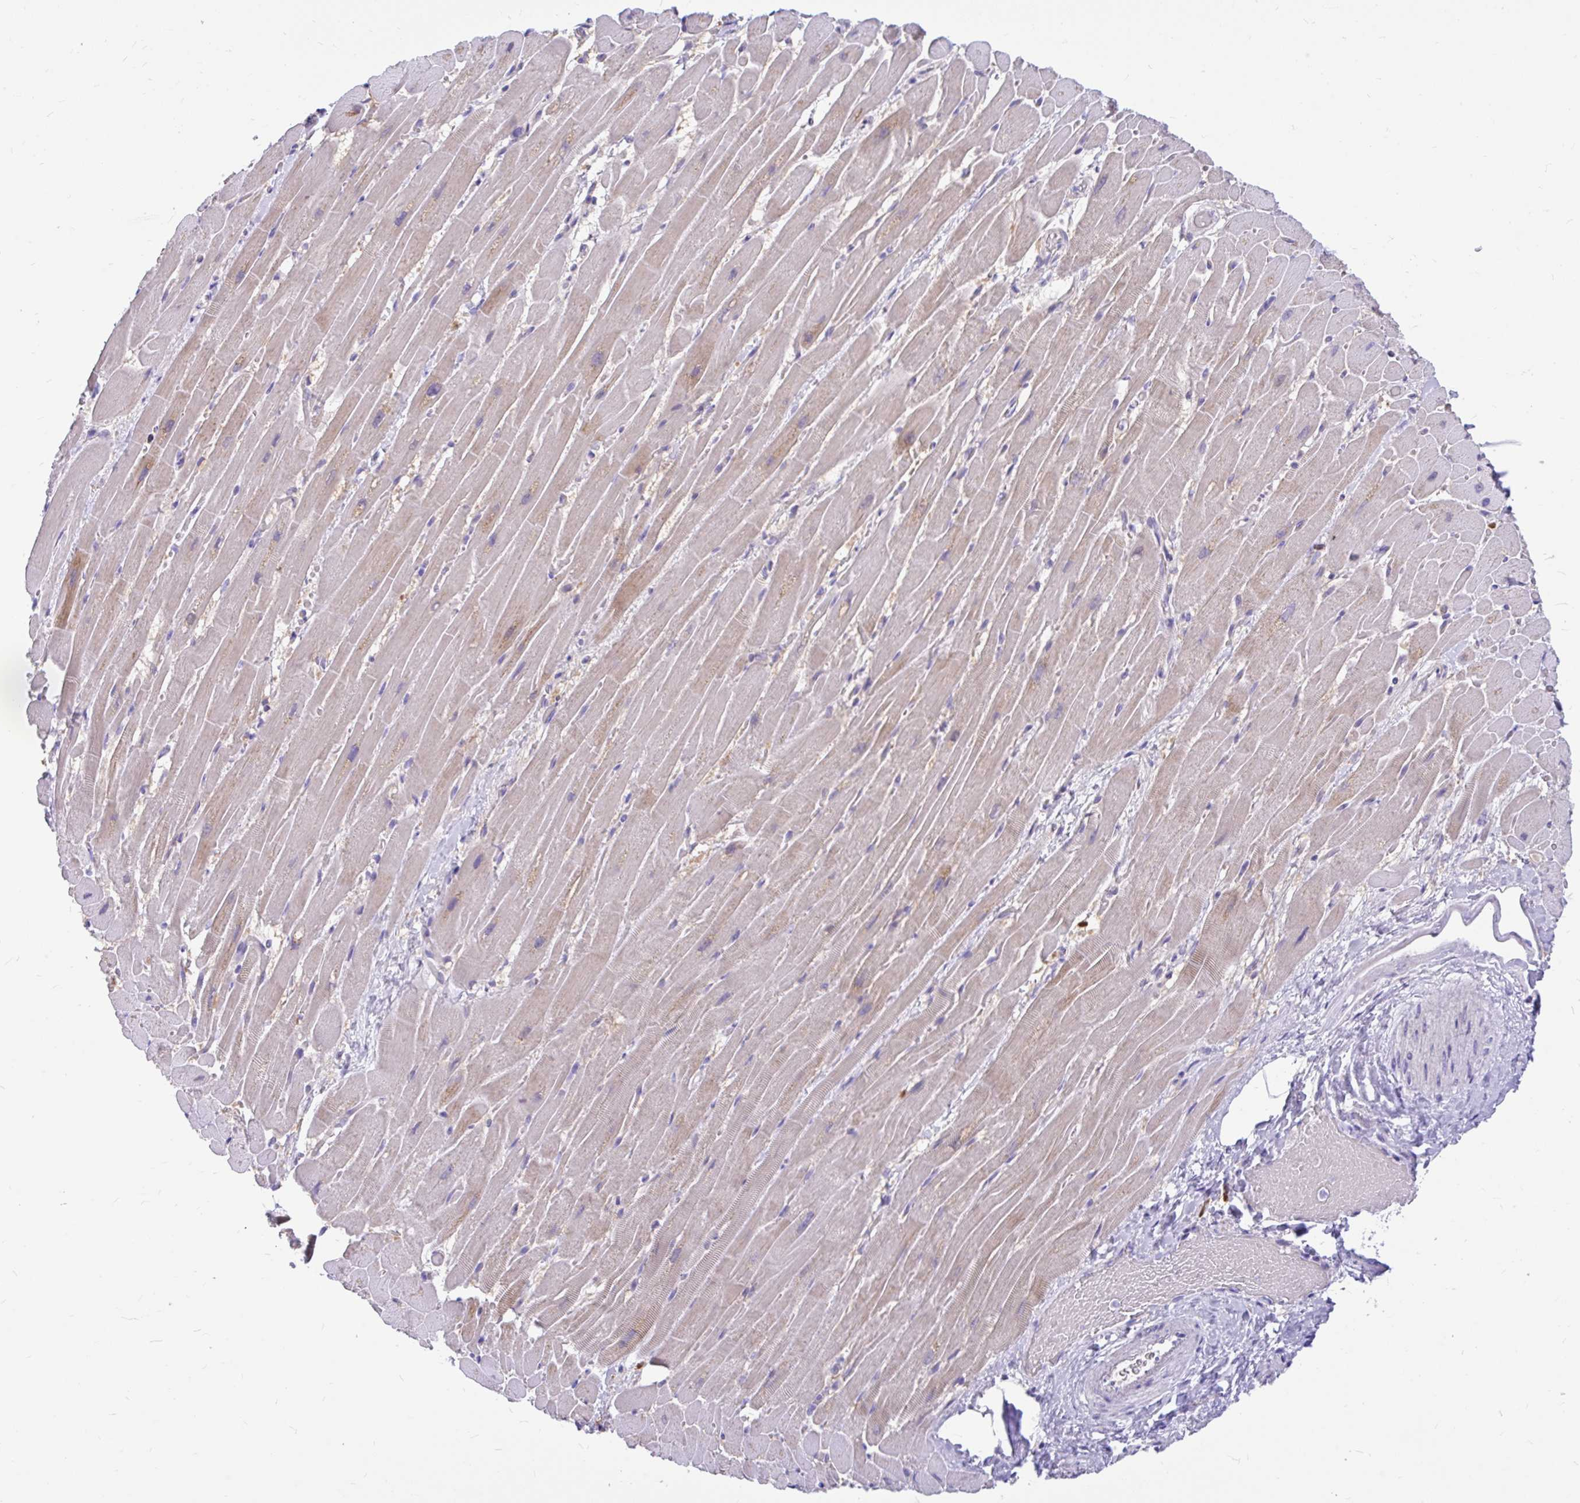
{"staining": {"intensity": "weak", "quantity": "25%-75%", "location": "cytoplasmic/membranous"}, "tissue": "heart muscle", "cell_type": "Cardiomyocytes", "image_type": "normal", "snomed": [{"axis": "morphology", "description": "Normal tissue, NOS"}, {"axis": "topography", "description": "Heart"}], "caption": "Brown immunohistochemical staining in benign human heart muscle exhibits weak cytoplasmic/membranous positivity in approximately 25%-75% of cardiomyocytes.", "gene": "MAP1LC3A", "patient": {"sex": "male", "age": 37}}